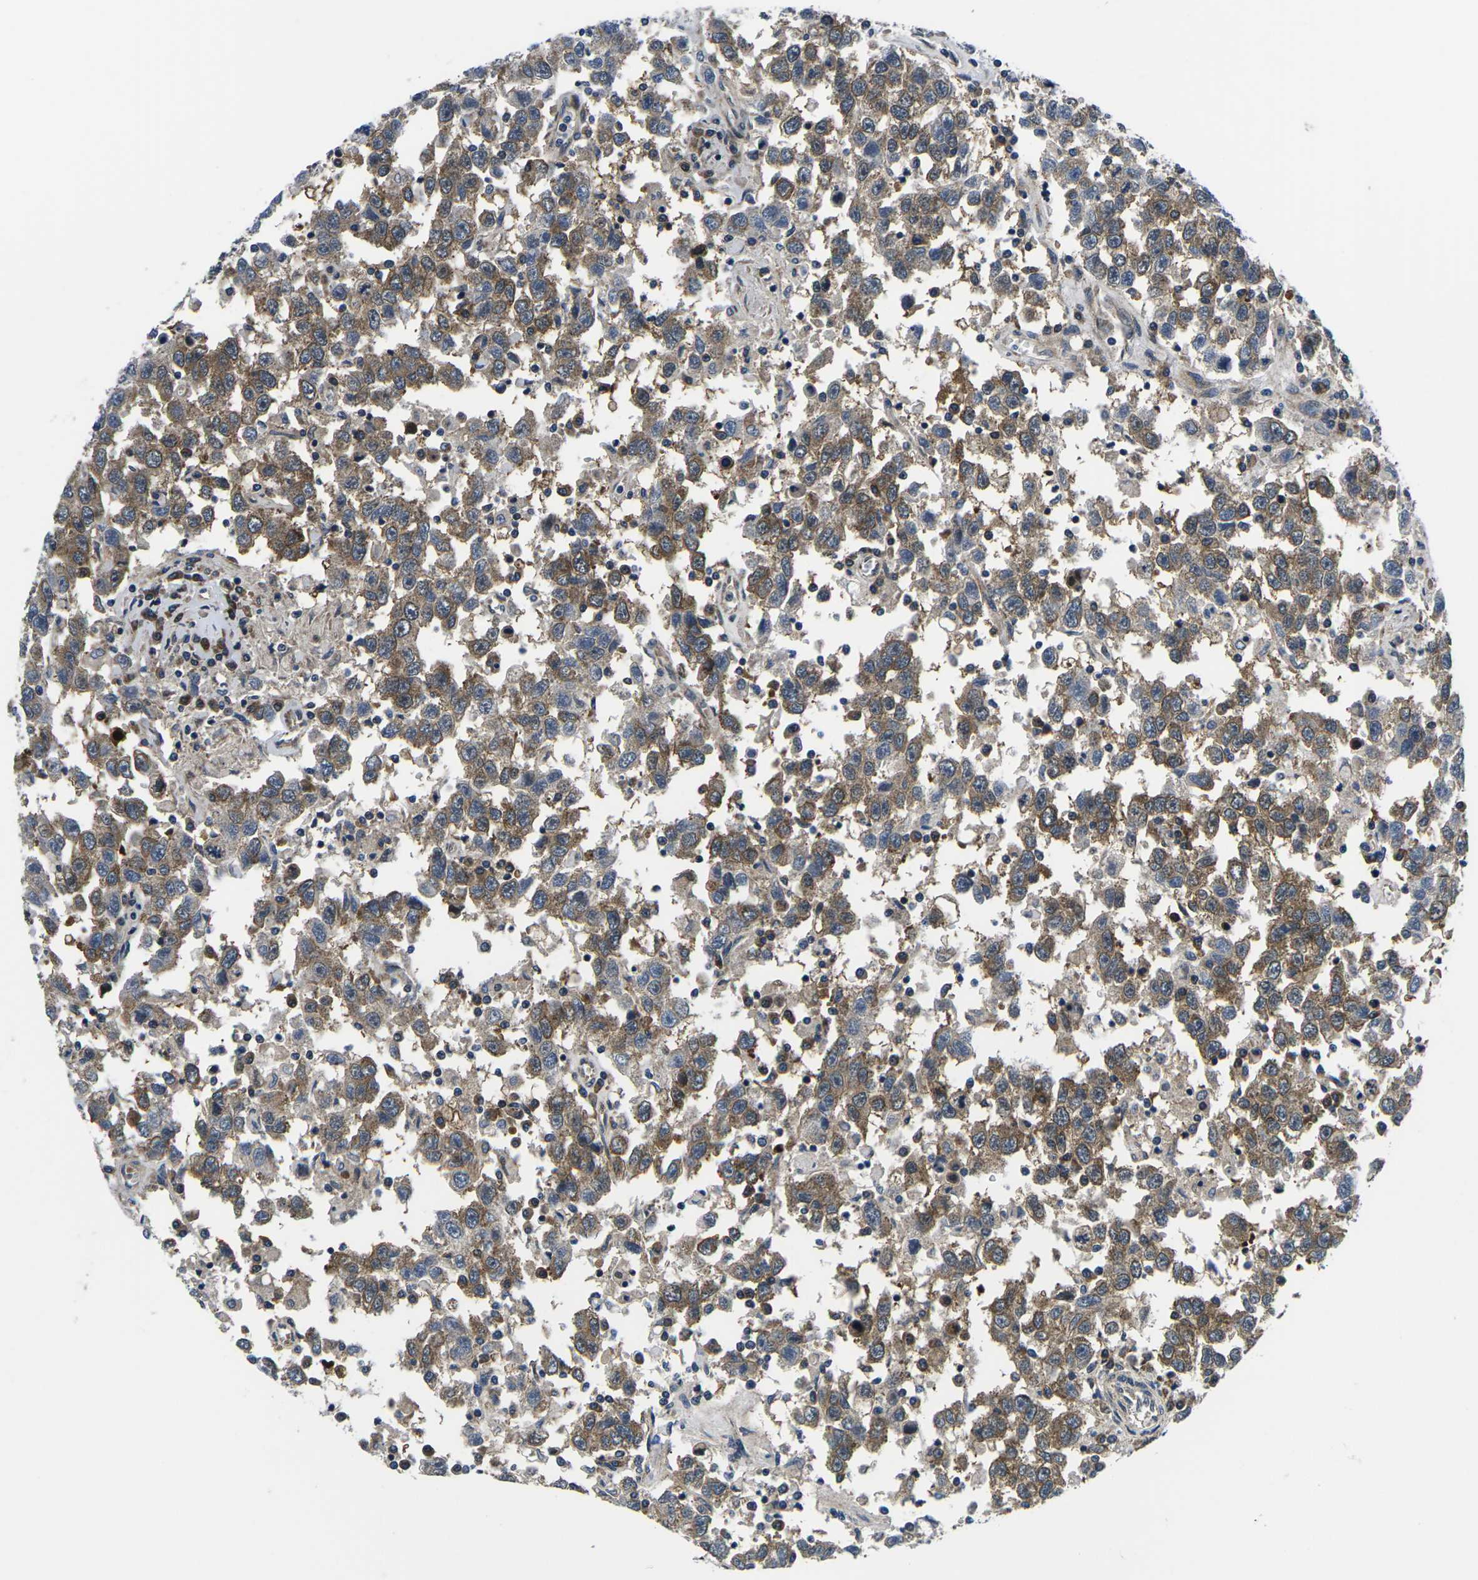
{"staining": {"intensity": "moderate", "quantity": ">75%", "location": "cytoplasmic/membranous"}, "tissue": "testis cancer", "cell_type": "Tumor cells", "image_type": "cancer", "snomed": [{"axis": "morphology", "description": "Seminoma, NOS"}, {"axis": "topography", "description": "Testis"}], "caption": "Protein analysis of seminoma (testis) tissue reveals moderate cytoplasmic/membranous positivity in about >75% of tumor cells. The protein of interest is stained brown, and the nuclei are stained in blue (DAB (3,3'-diaminobenzidine) IHC with brightfield microscopy, high magnification).", "gene": "EIF4E", "patient": {"sex": "male", "age": 41}}